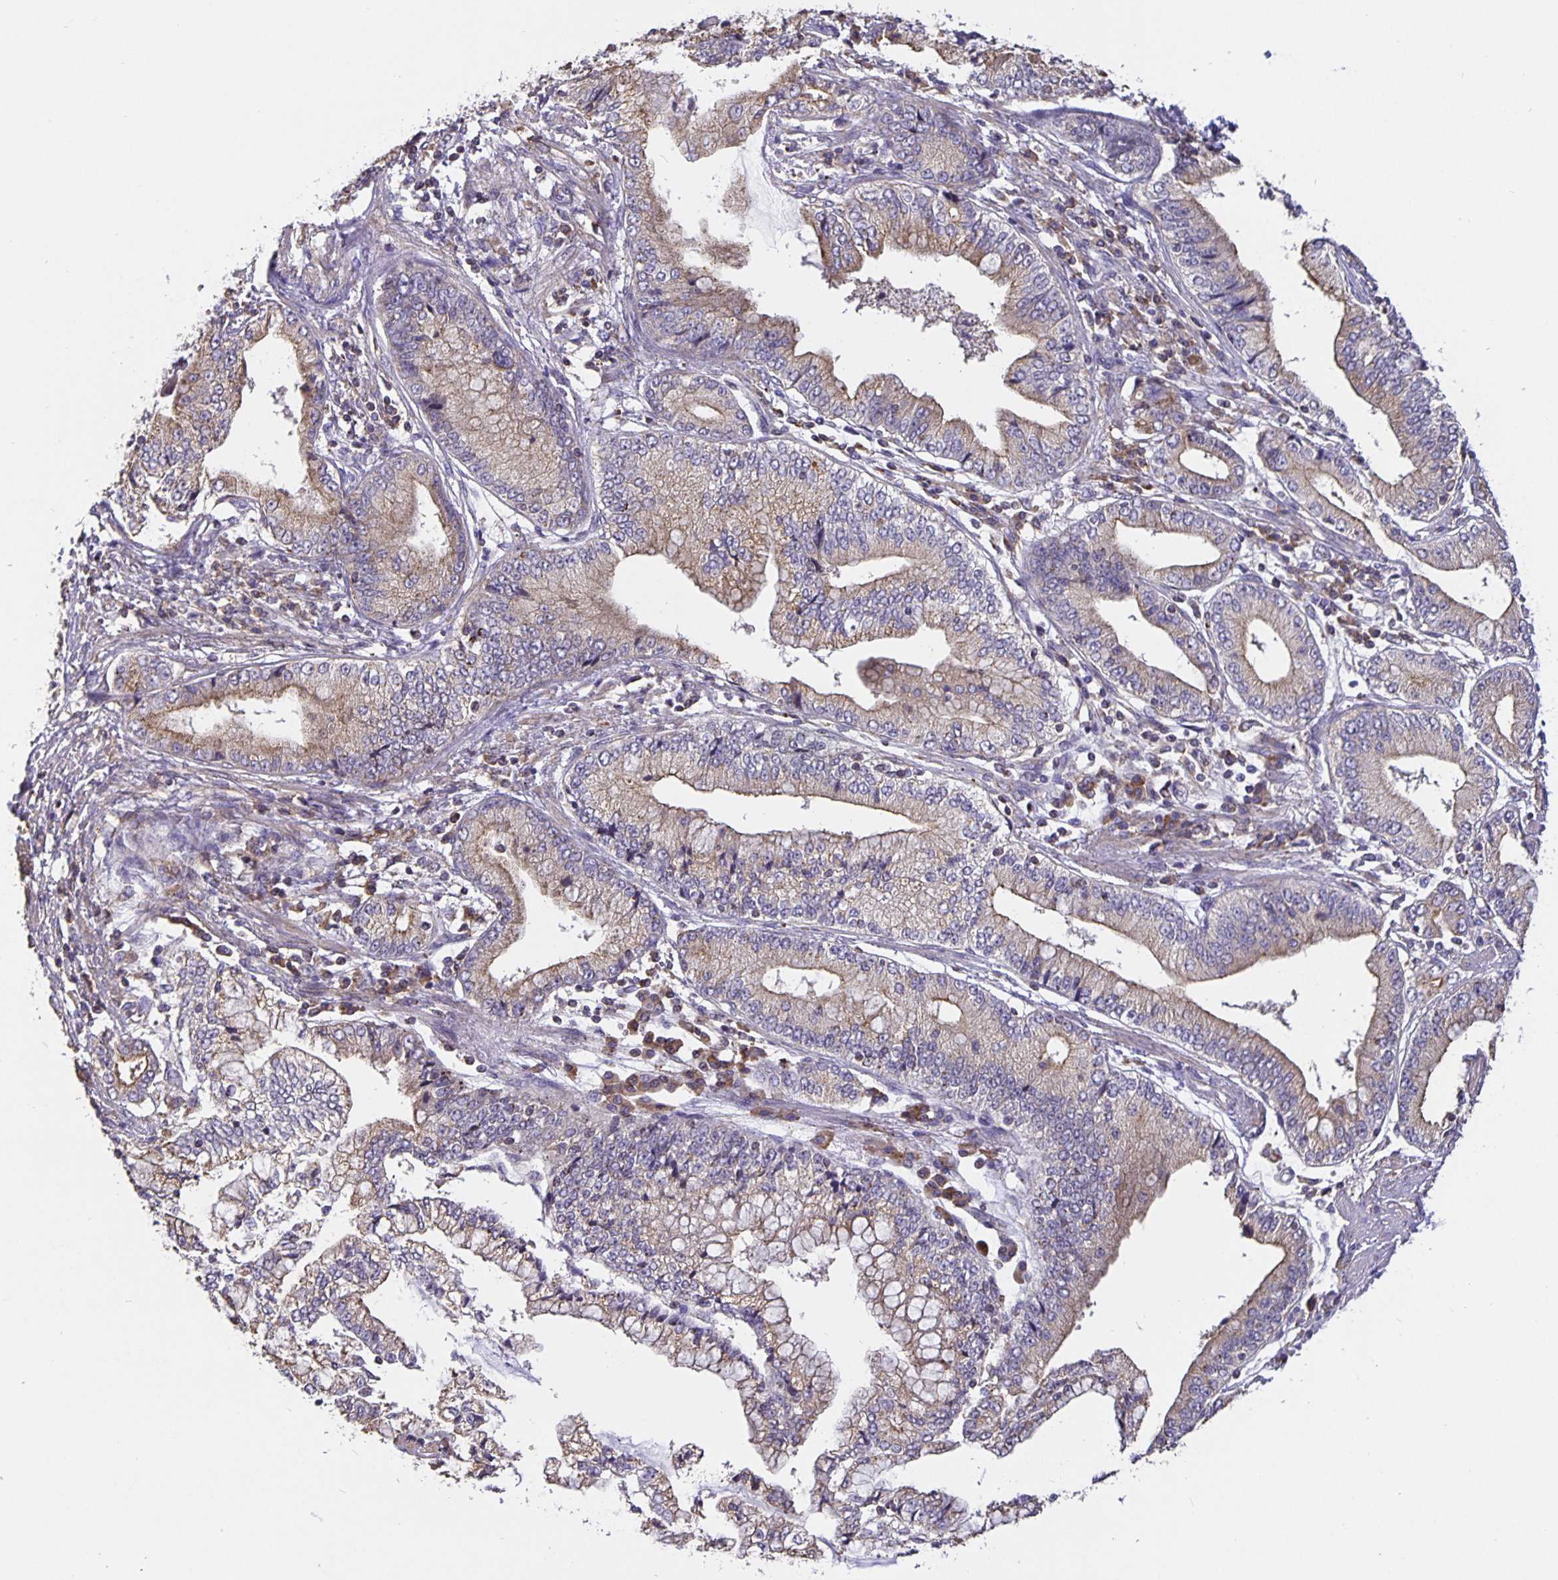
{"staining": {"intensity": "weak", "quantity": "25%-75%", "location": "cytoplasmic/membranous"}, "tissue": "stomach cancer", "cell_type": "Tumor cells", "image_type": "cancer", "snomed": [{"axis": "morphology", "description": "Adenocarcinoma, NOS"}, {"axis": "topography", "description": "Stomach, upper"}], "caption": "Weak cytoplasmic/membranous protein expression is seen in approximately 25%-75% of tumor cells in stomach cancer. (DAB (3,3'-diaminobenzidine) IHC with brightfield microscopy, high magnification).", "gene": "TMEM71", "patient": {"sex": "female", "age": 74}}